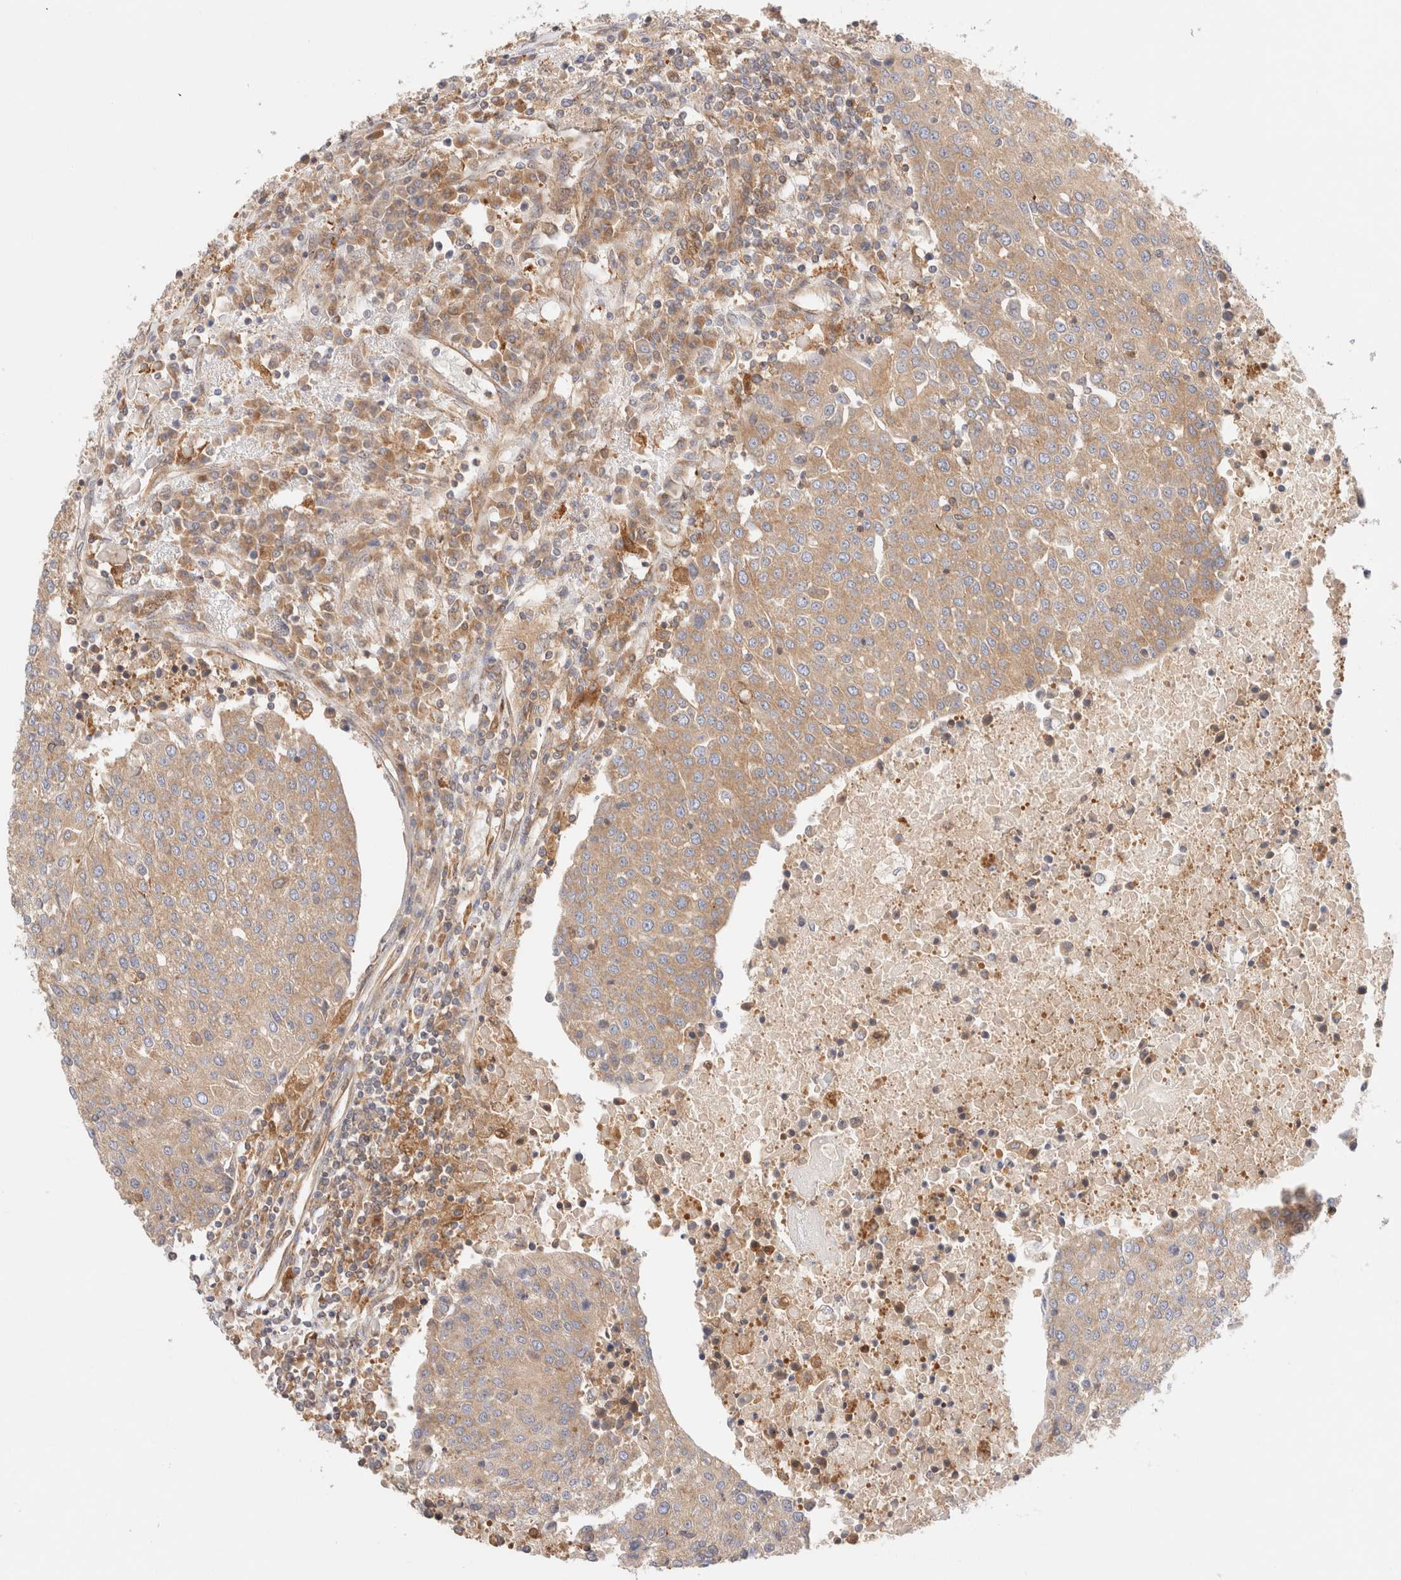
{"staining": {"intensity": "moderate", "quantity": ">75%", "location": "cytoplasmic/membranous"}, "tissue": "urothelial cancer", "cell_type": "Tumor cells", "image_type": "cancer", "snomed": [{"axis": "morphology", "description": "Urothelial carcinoma, High grade"}, {"axis": "topography", "description": "Urinary bladder"}], "caption": "The image exhibits a brown stain indicating the presence of a protein in the cytoplasmic/membranous of tumor cells in urothelial cancer.", "gene": "RABEP1", "patient": {"sex": "female", "age": 85}}